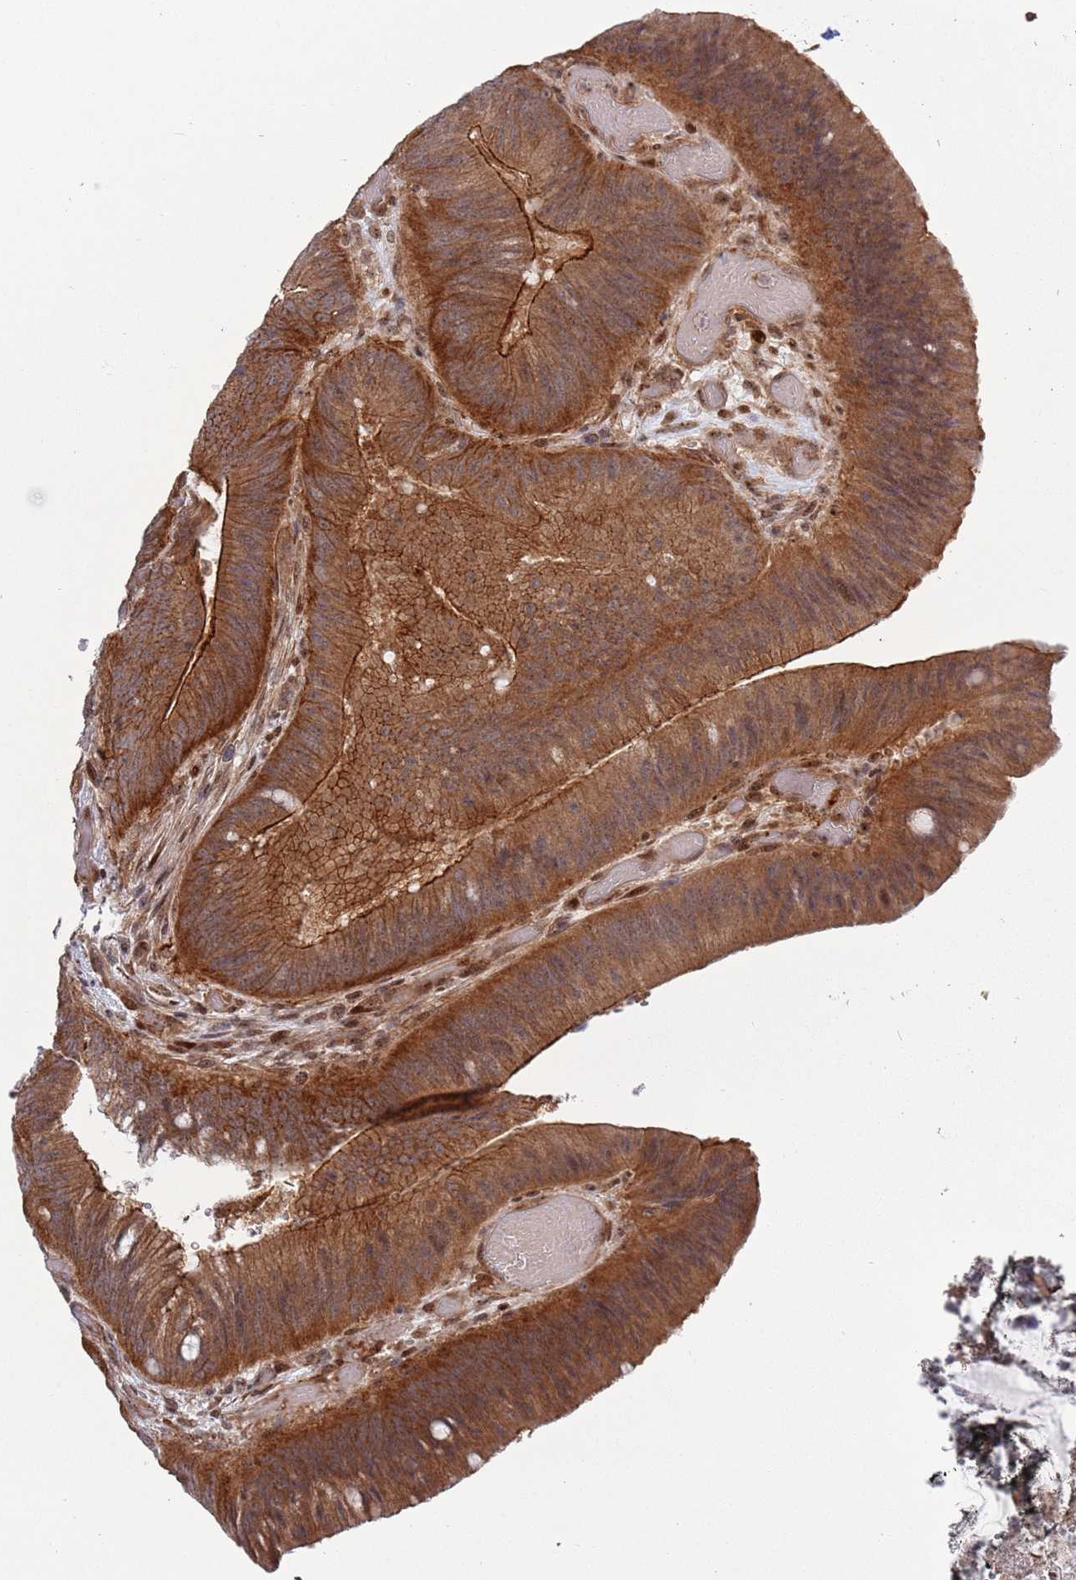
{"staining": {"intensity": "strong", "quantity": ">75%", "location": "cytoplasmic/membranous"}, "tissue": "colorectal cancer", "cell_type": "Tumor cells", "image_type": "cancer", "snomed": [{"axis": "morphology", "description": "Adenocarcinoma, NOS"}, {"axis": "topography", "description": "Colon"}], "caption": "Immunohistochemistry (IHC) image of neoplastic tissue: adenocarcinoma (colorectal) stained using immunohistochemistry displays high levels of strong protein expression localized specifically in the cytoplasmic/membranous of tumor cells, appearing as a cytoplasmic/membranous brown color.", "gene": "TBX10", "patient": {"sex": "female", "age": 43}}